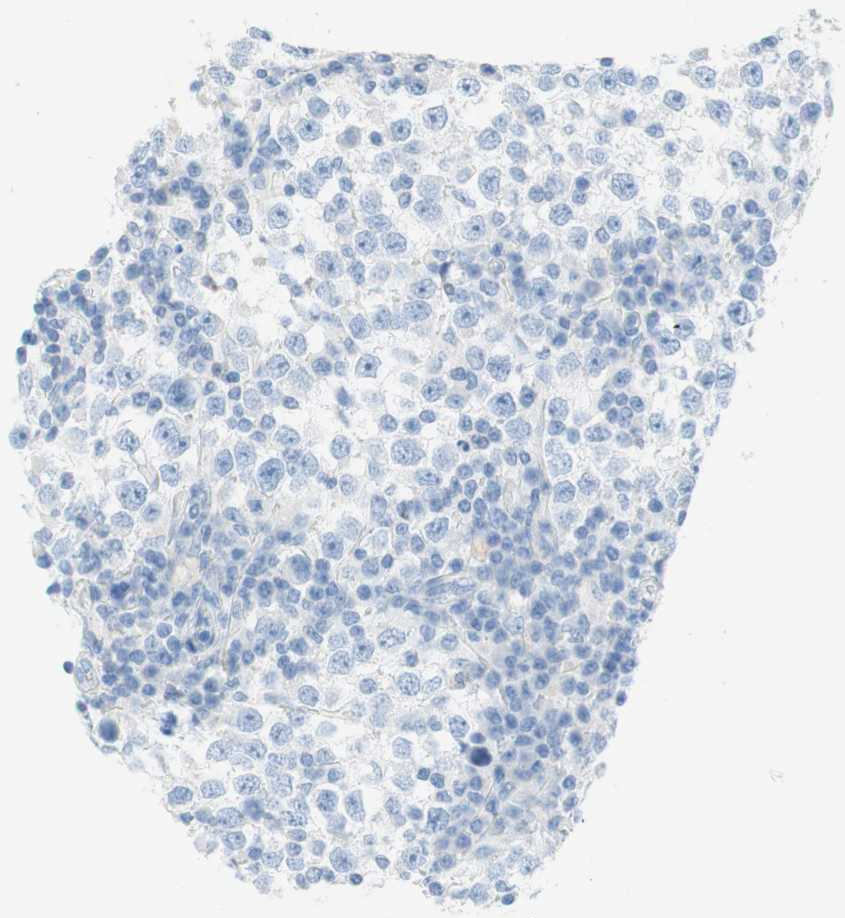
{"staining": {"intensity": "negative", "quantity": "none", "location": "none"}, "tissue": "testis cancer", "cell_type": "Tumor cells", "image_type": "cancer", "snomed": [{"axis": "morphology", "description": "Seminoma, NOS"}, {"axis": "topography", "description": "Testis"}], "caption": "High magnification brightfield microscopy of seminoma (testis) stained with DAB (3,3'-diaminobenzidine) (brown) and counterstained with hematoxylin (blue): tumor cells show no significant expression. The staining is performed using DAB brown chromogen with nuclei counter-stained in using hematoxylin.", "gene": "CEACAM1", "patient": {"sex": "male", "age": 65}}